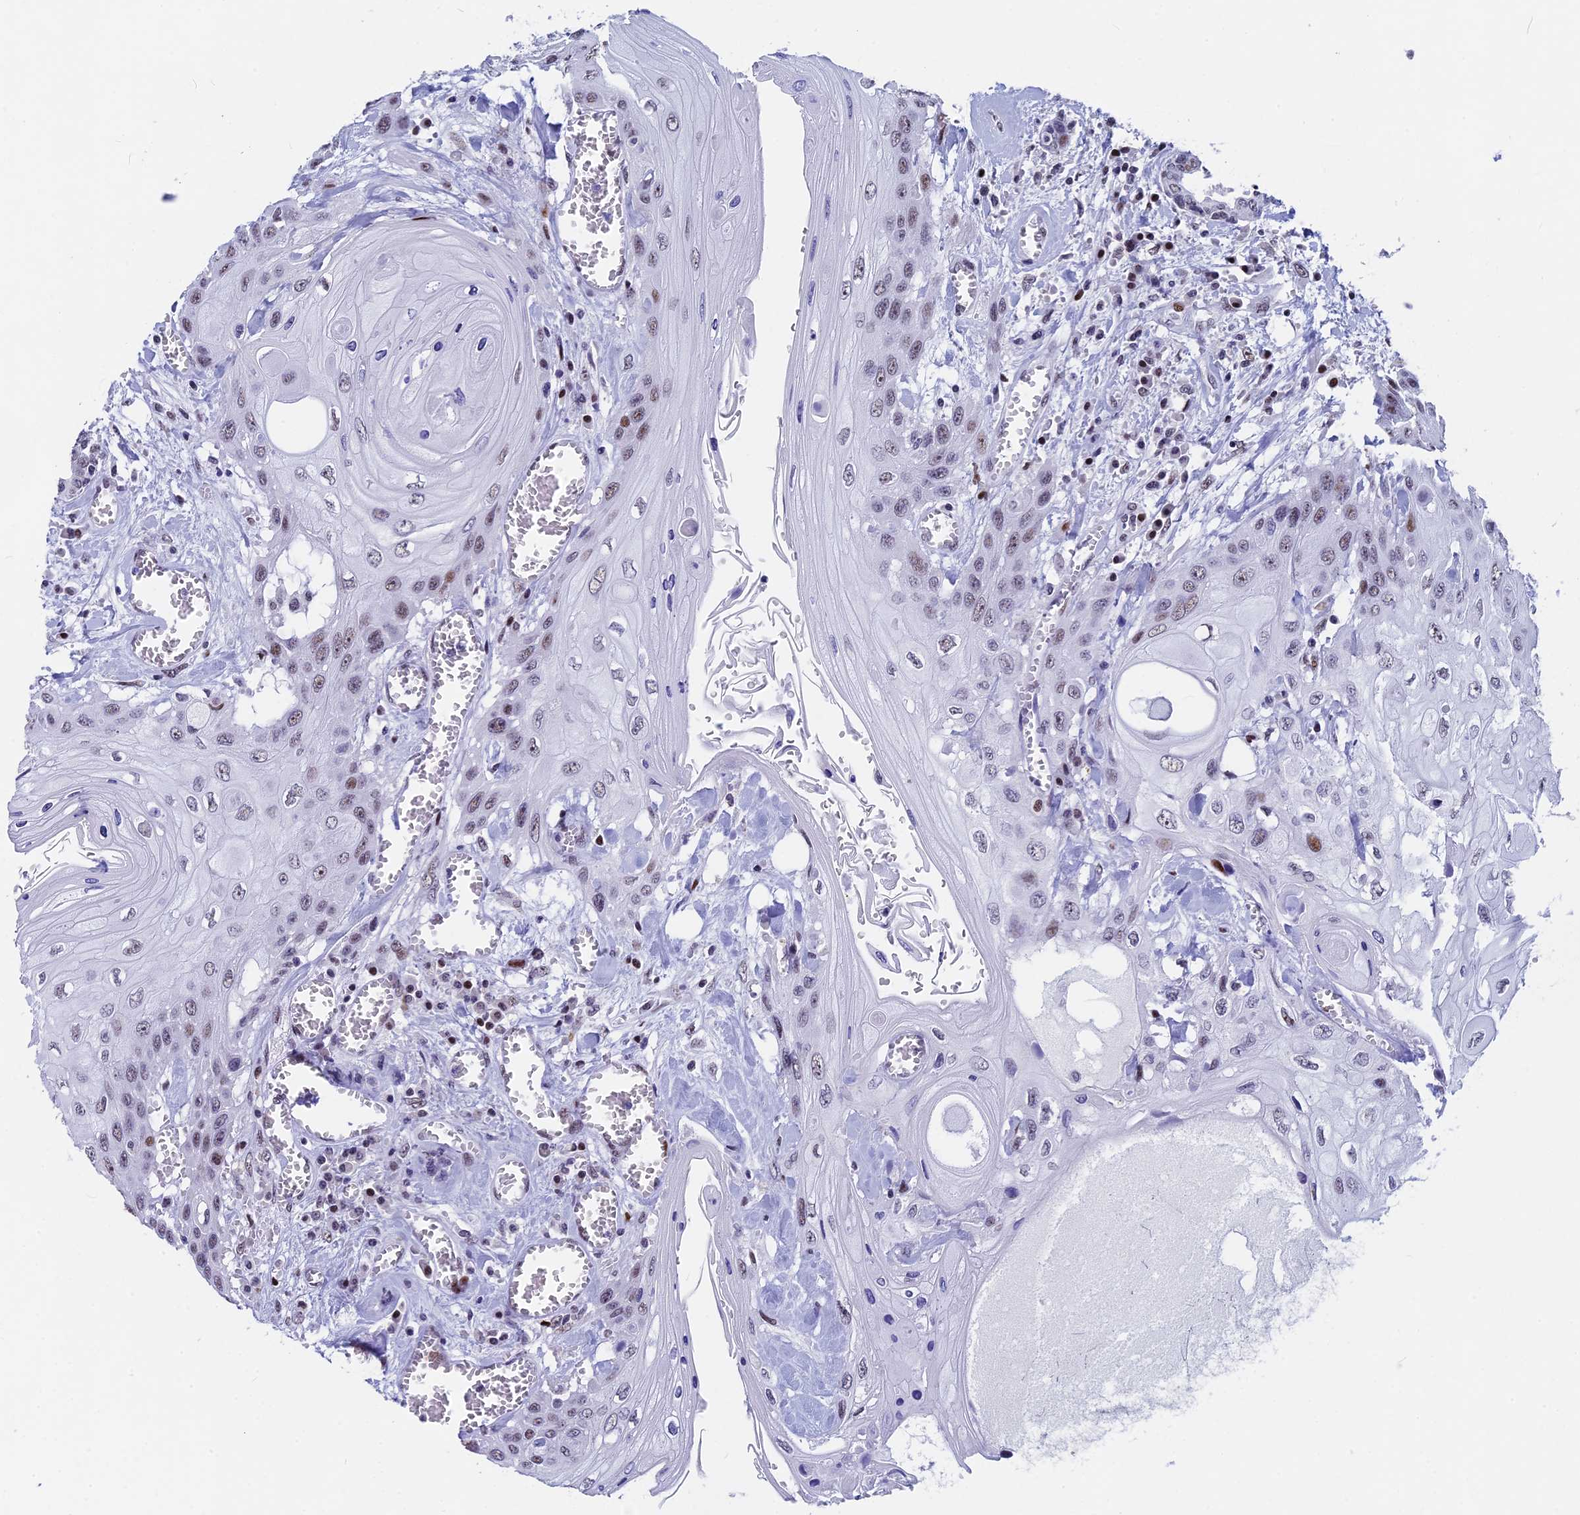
{"staining": {"intensity": "weak", "quantity": "<25%", "location": "nuclear"}, "tissue": "head and neck cancer", "cell_type": "Tumor cells", "image_type": "cancer", "snomed": [{"axis": "morphology", "description": "Squamous cell carcinoma, NOS"}, {"axis": "topography", "description": "Head-Neck"}], "caption": "IHC photomicrograph of head and neck cancer (squamous cell carcinoma) stained for a protein (brown), which demonstrates no expression in tumor cells. The staining is performed using DAB (3,3'-diaminobenzidine) brown chromogen with nuclei counter-stained in using hematoxylin.", "gene": "NSA2", "patient": {"sex": "female", "age": 43}}